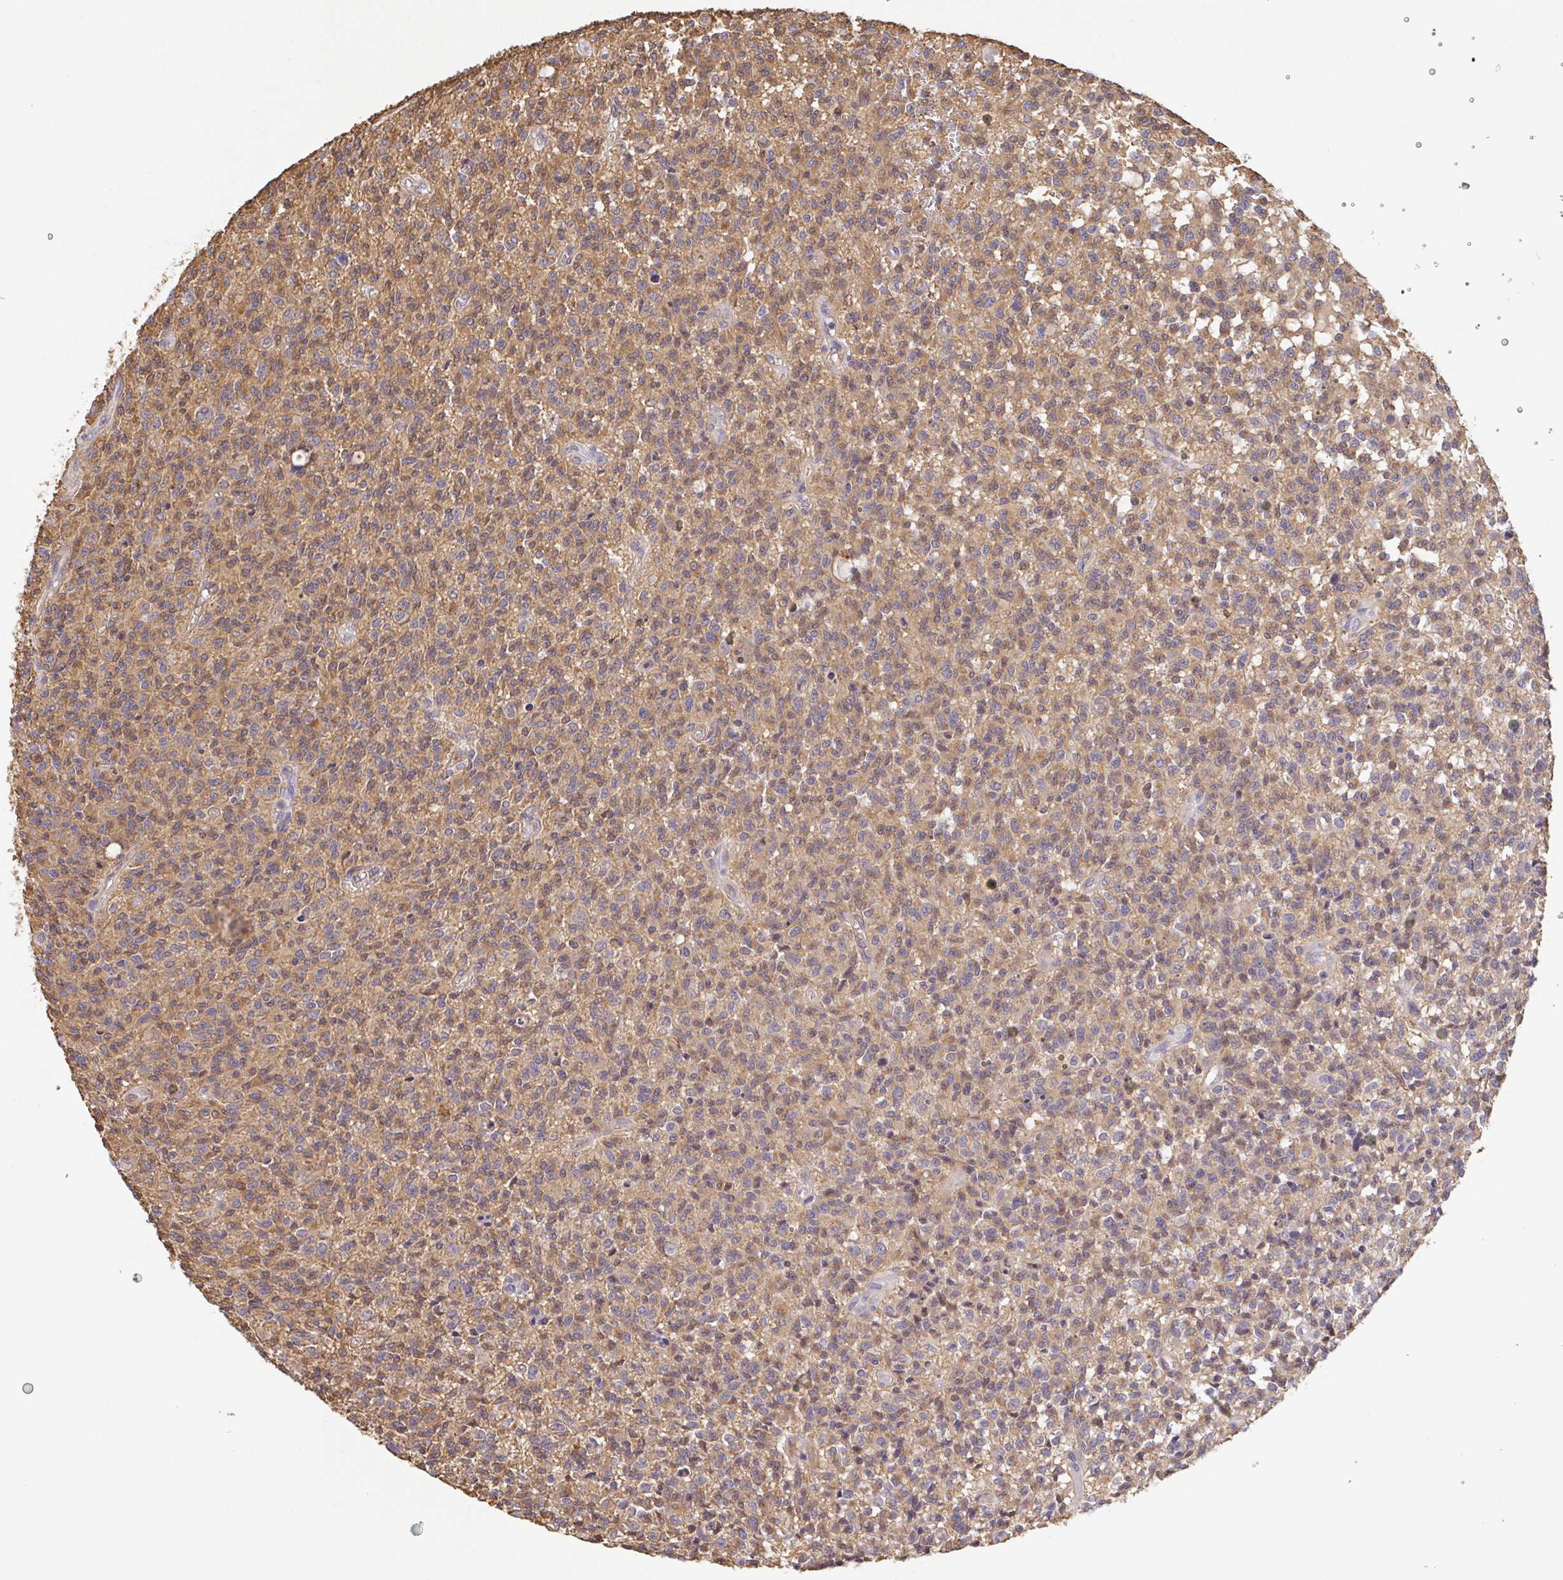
{"staining": {"intensity": "moderate", "quantity": ">75%", "location": "cytoplasmic/membranous,nuclear"}, "tissue": "glioma", "cell_type": "Tumor cells", "image_type": "cancer", "snomed": [{"axis": "morphology", "description": "Glioma, malignant, Low grade"}, {"axis": "topography", "description": "Brain"}], "caption": "This is an image of IHC staining of glioma, which shows moderate positivity in the cytoplasmic/membranous and nuclear of tumor cells.", "gene": "BCL2L1", "patient": {"sex": "male", "age": 64}}